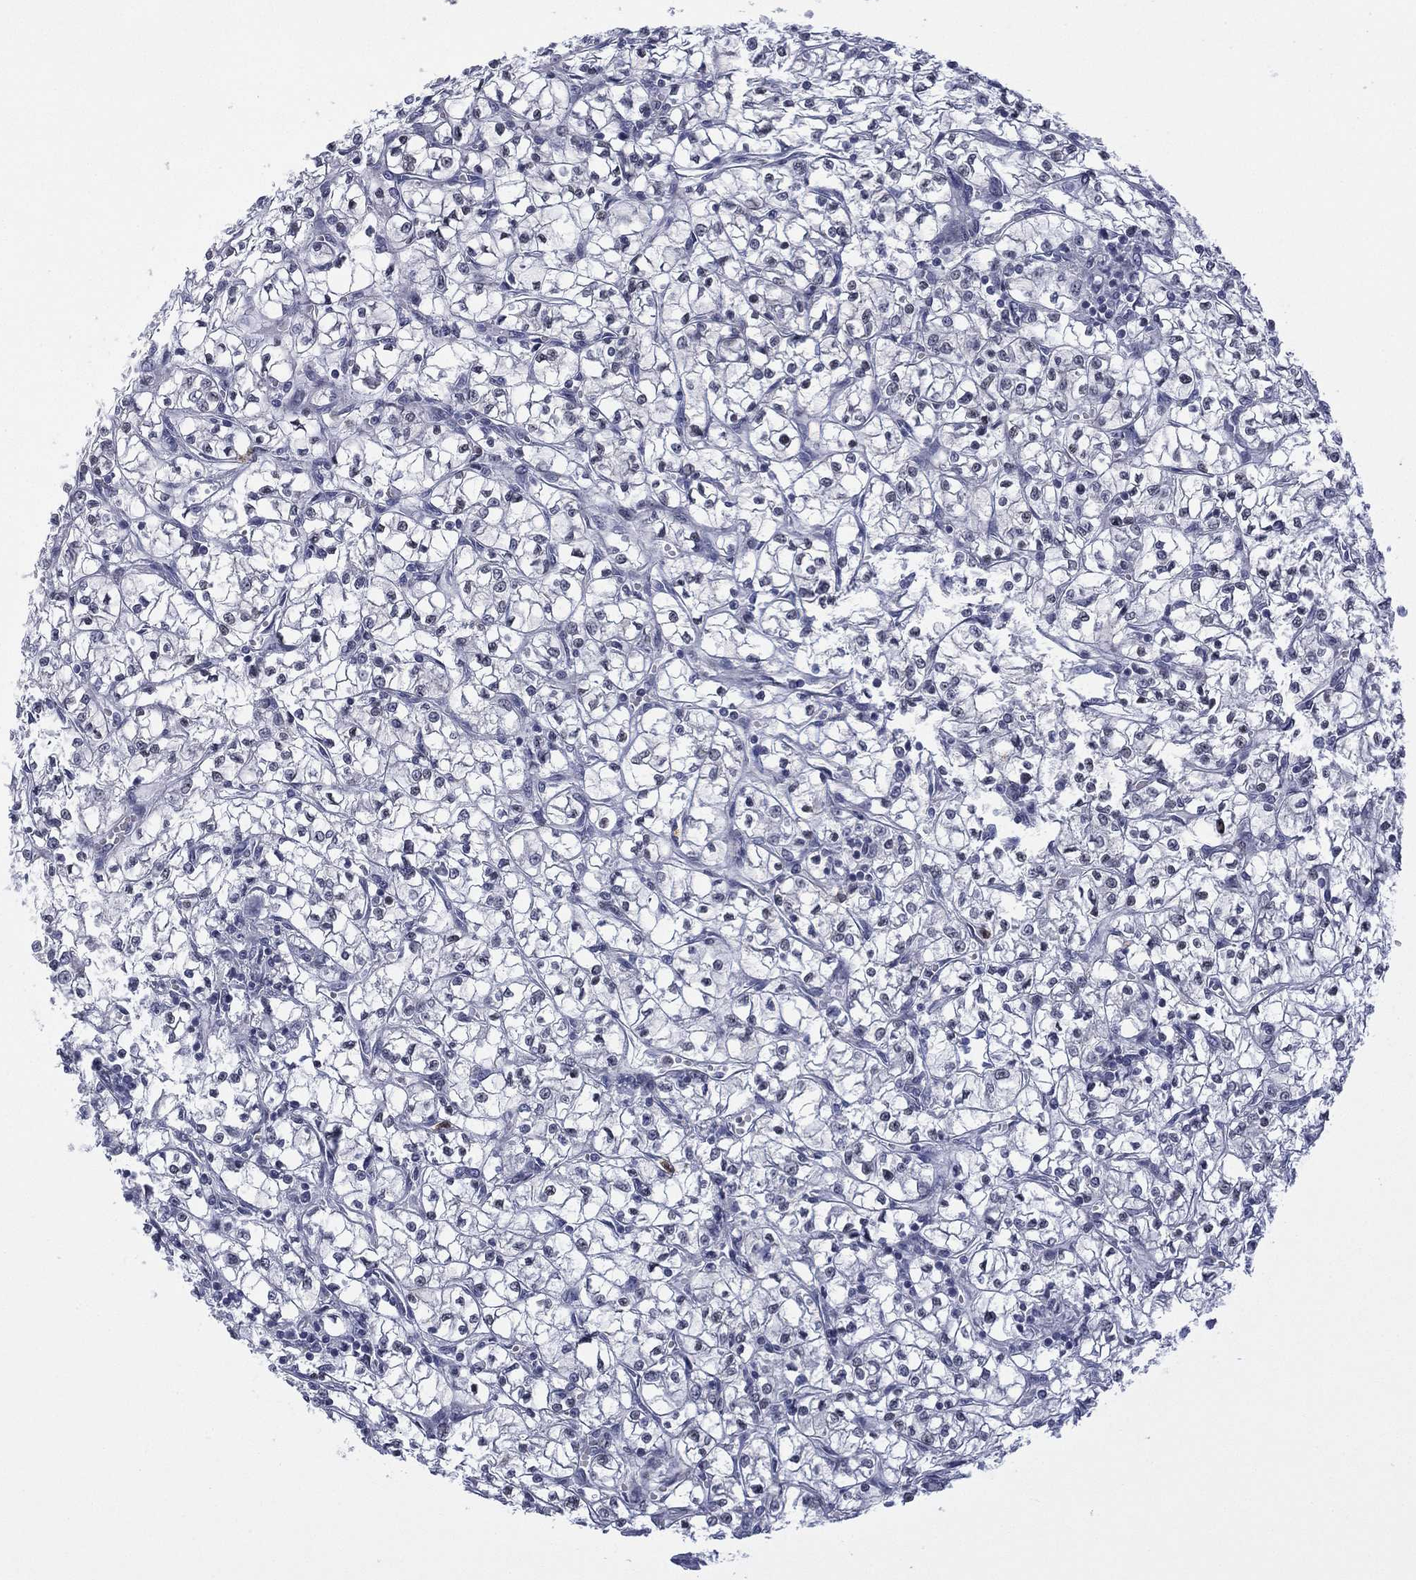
{"staining": {"intensity": "negative", "quantity": "none", "location": "none"}, "tissue": "renal cancer", "cell_type": "Tumor cells", "image_type": "cancer", "snomed": [{"axis": "morphology", "description": "Adenocarcinoma, NOS"}, {"axis": "topography", "description": "Kidney"}], "caption": "Renal adenocarcinoma was stained to show a protein in brown. There is no significant staining in tumor cells.", "gene": "ZNF711", "patient": {"sex": "female", "age": 64}}